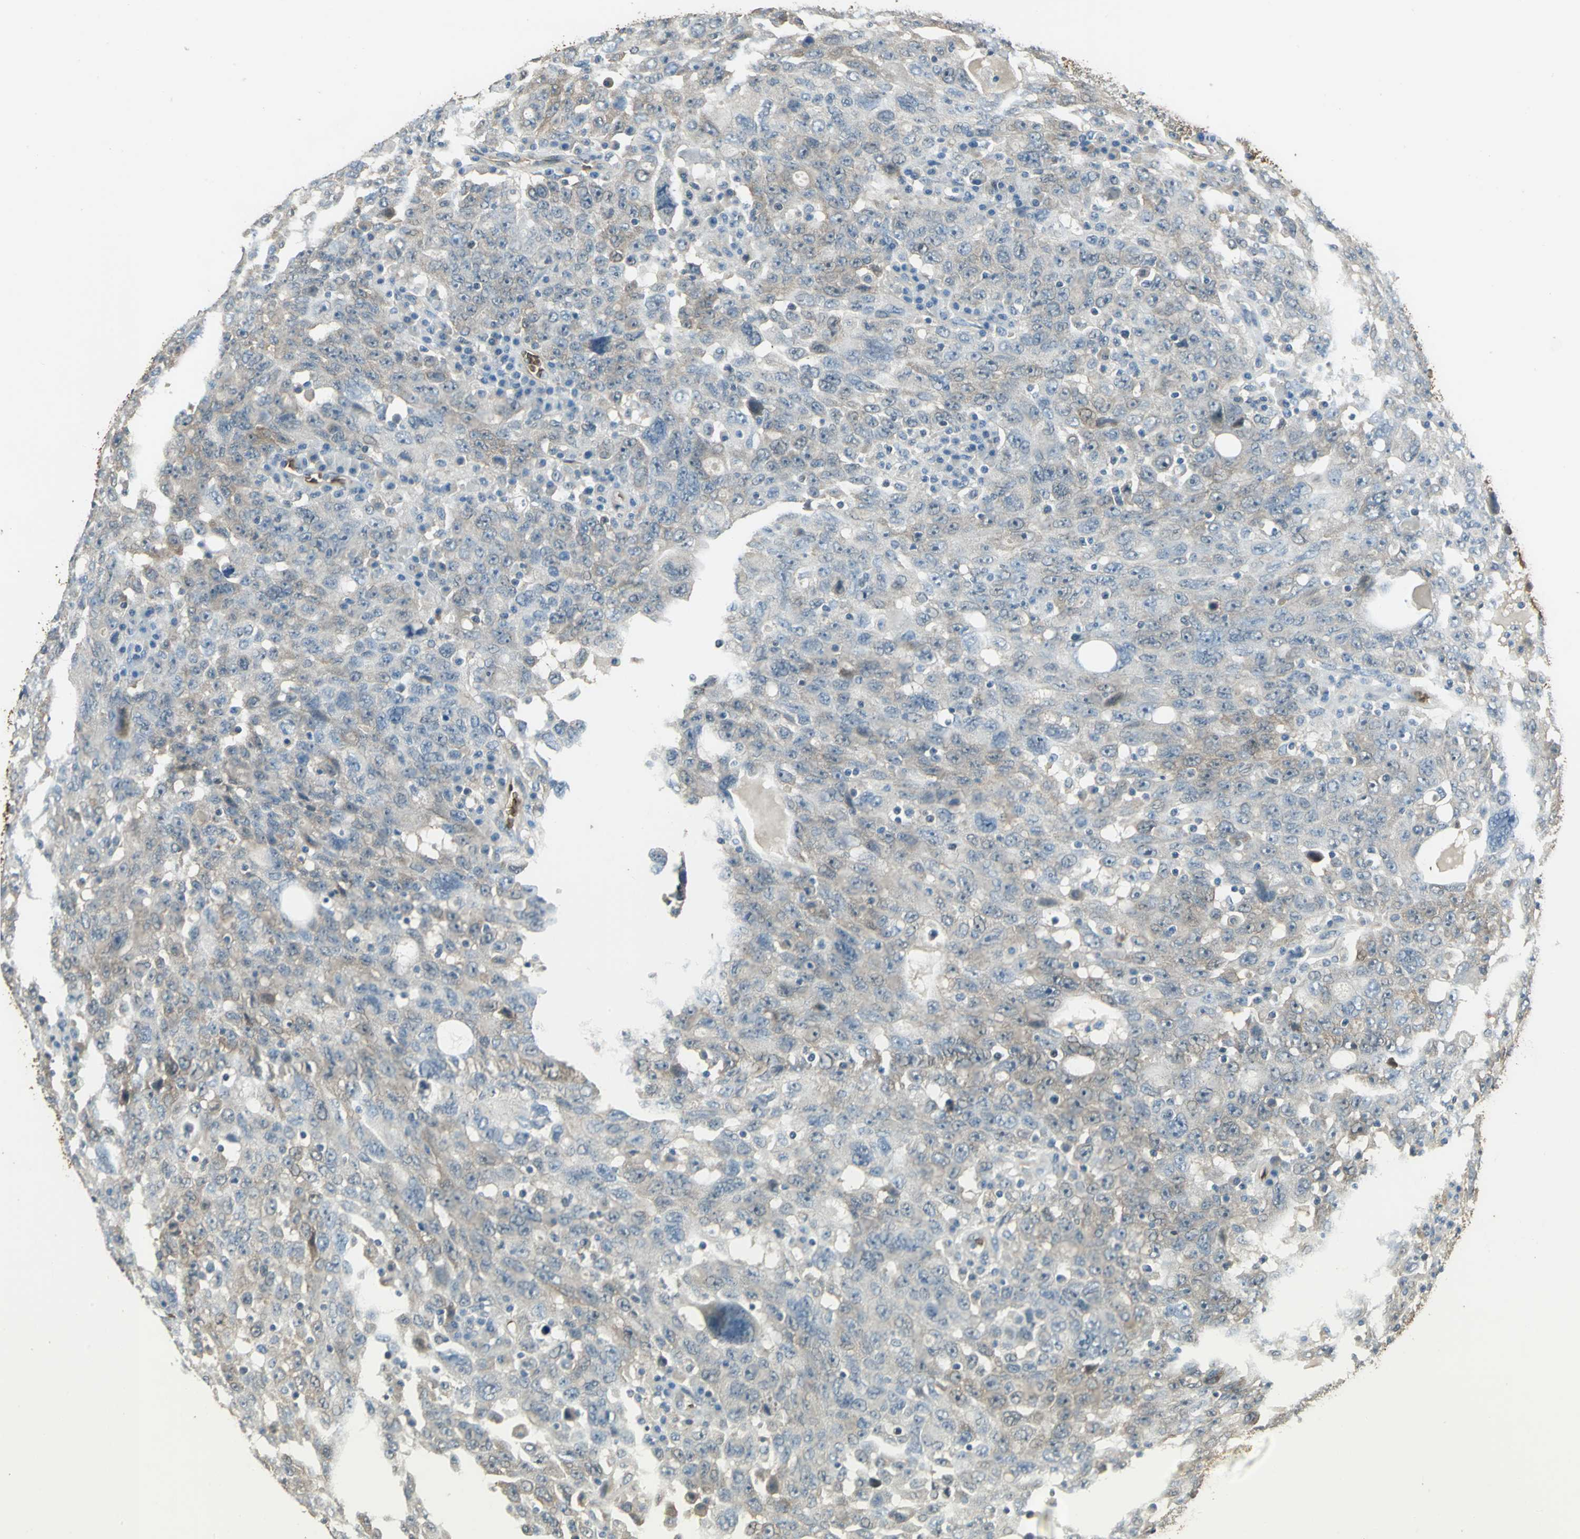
{"staining": {"intensity": "moderate", "quantity": "<25%", "location": "cytoplasmic/membranous"}, "tissue": "ovarian cancer", "cell_type": "Tumor cells", "image_type": "cancer", "snomed": [{"axis": "morphology", "description": "Carcinoma, endometroid"}, {"axis": "topography", "description": "Ovary"}], "caption": "Tumor cells demonstrate moderate cytoplasmic/membranous positivity in about <25% of cells in ovarian endometroid carcinoma. (Brightfield microscopy of DAB IHC at high magnification).", "gene": "DDAH1", "patient": {"sex": "female", "age": 62}}